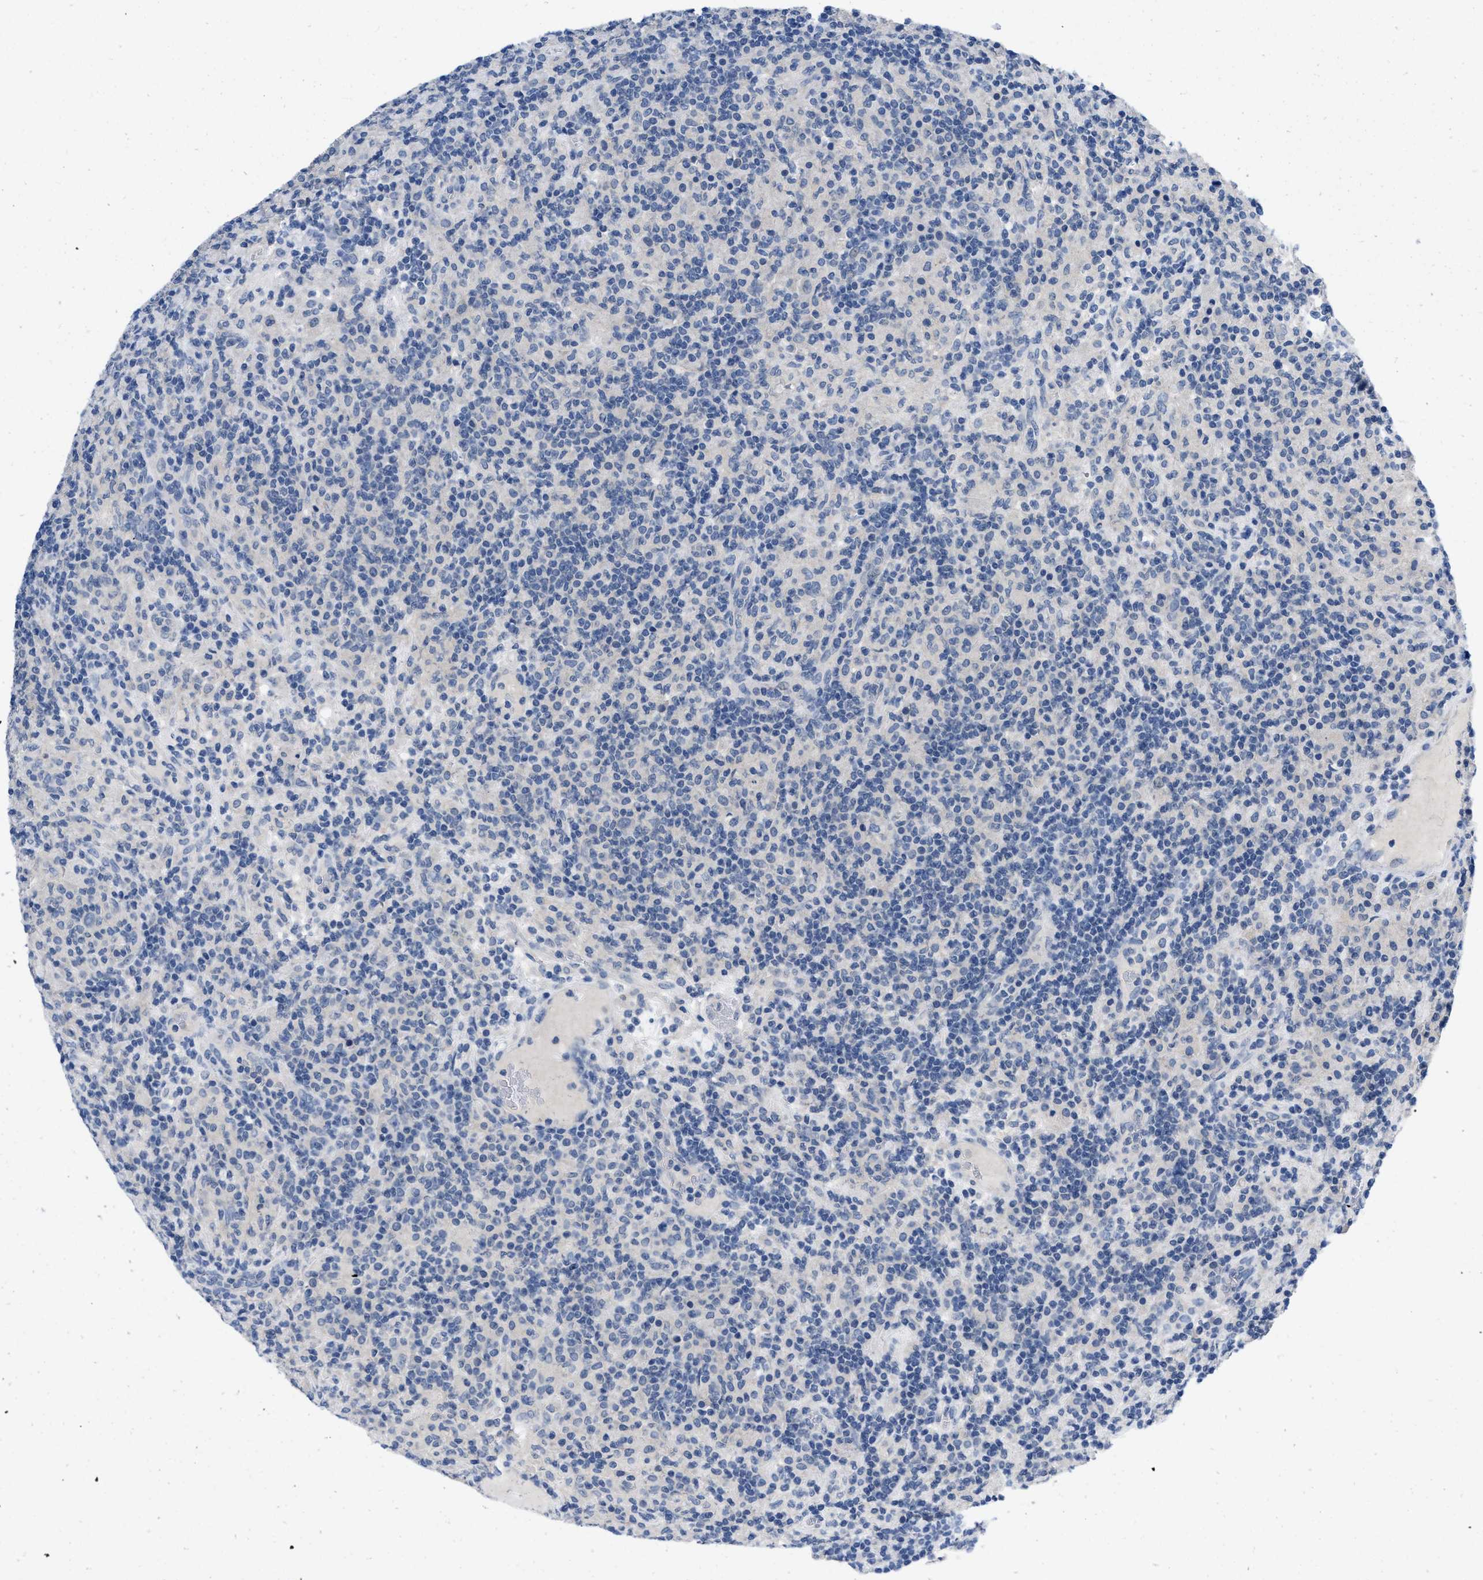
{"staining": {"intensity": "negative", "quantity": "none", "location": "none"}, "tissue": "lymphoma", "cell_type": "Tumor cells", "image_type": "cancer", "snomed": [{"axis": "morphology", "description": "Hodgkin's disease, NOS"}, {"axis": "topography", "description": "Lymph node"}], "caption": "This histopathology image is of Hodgkin's disease stained with immunohistochemistry (IHC) to label a protein in brown with the nuclei are counter-stained blue. There is no staining in tumor cells. The staining is performed using DAB brown chromogen with nuclei counter-stained in using hematoxylin.", "gene": "PYY", "patient": {"sex": "male", "age": 70}}